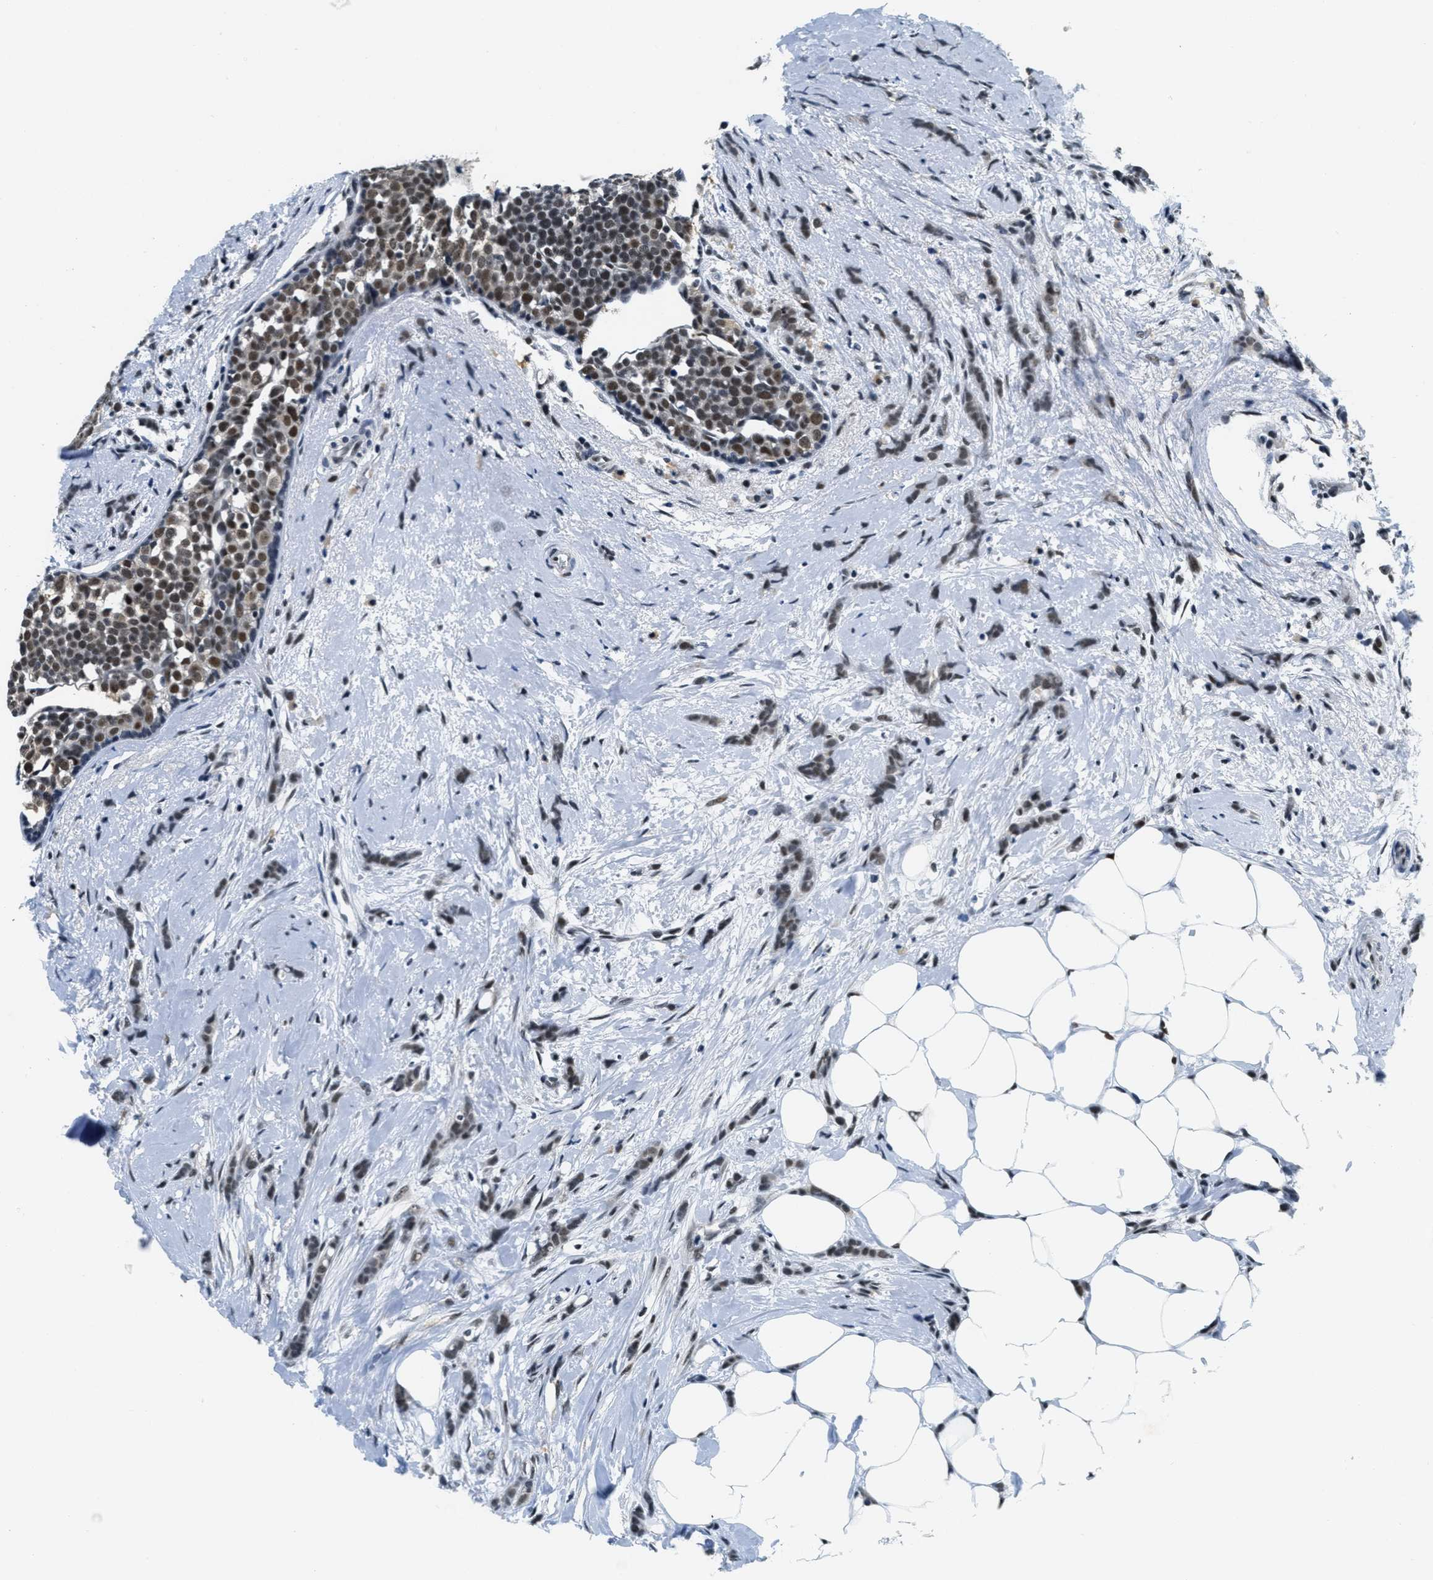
{"staining": {"intensity": "moderate", "quantity": ">75%", "location": "nuclear"}, "tissue": "breast cancer", "cell_type": "Tumor cells", "image_type": "cancer", "snomed": [{"axis": "morphology", "description": "Lobular carcinoma, in situ"}, {"axis": "morphology", "description": "Lobular carcinoma"}, {"axis": "topography", "description": "Breast"}], "caption": "The photomicrograph shows a brown stain indicating the presence of a protein in the nuclear of tumor cells in breast lobular carcinoma.", "gene": "SSB", "patient": {"sex": "female", "age": 41}}